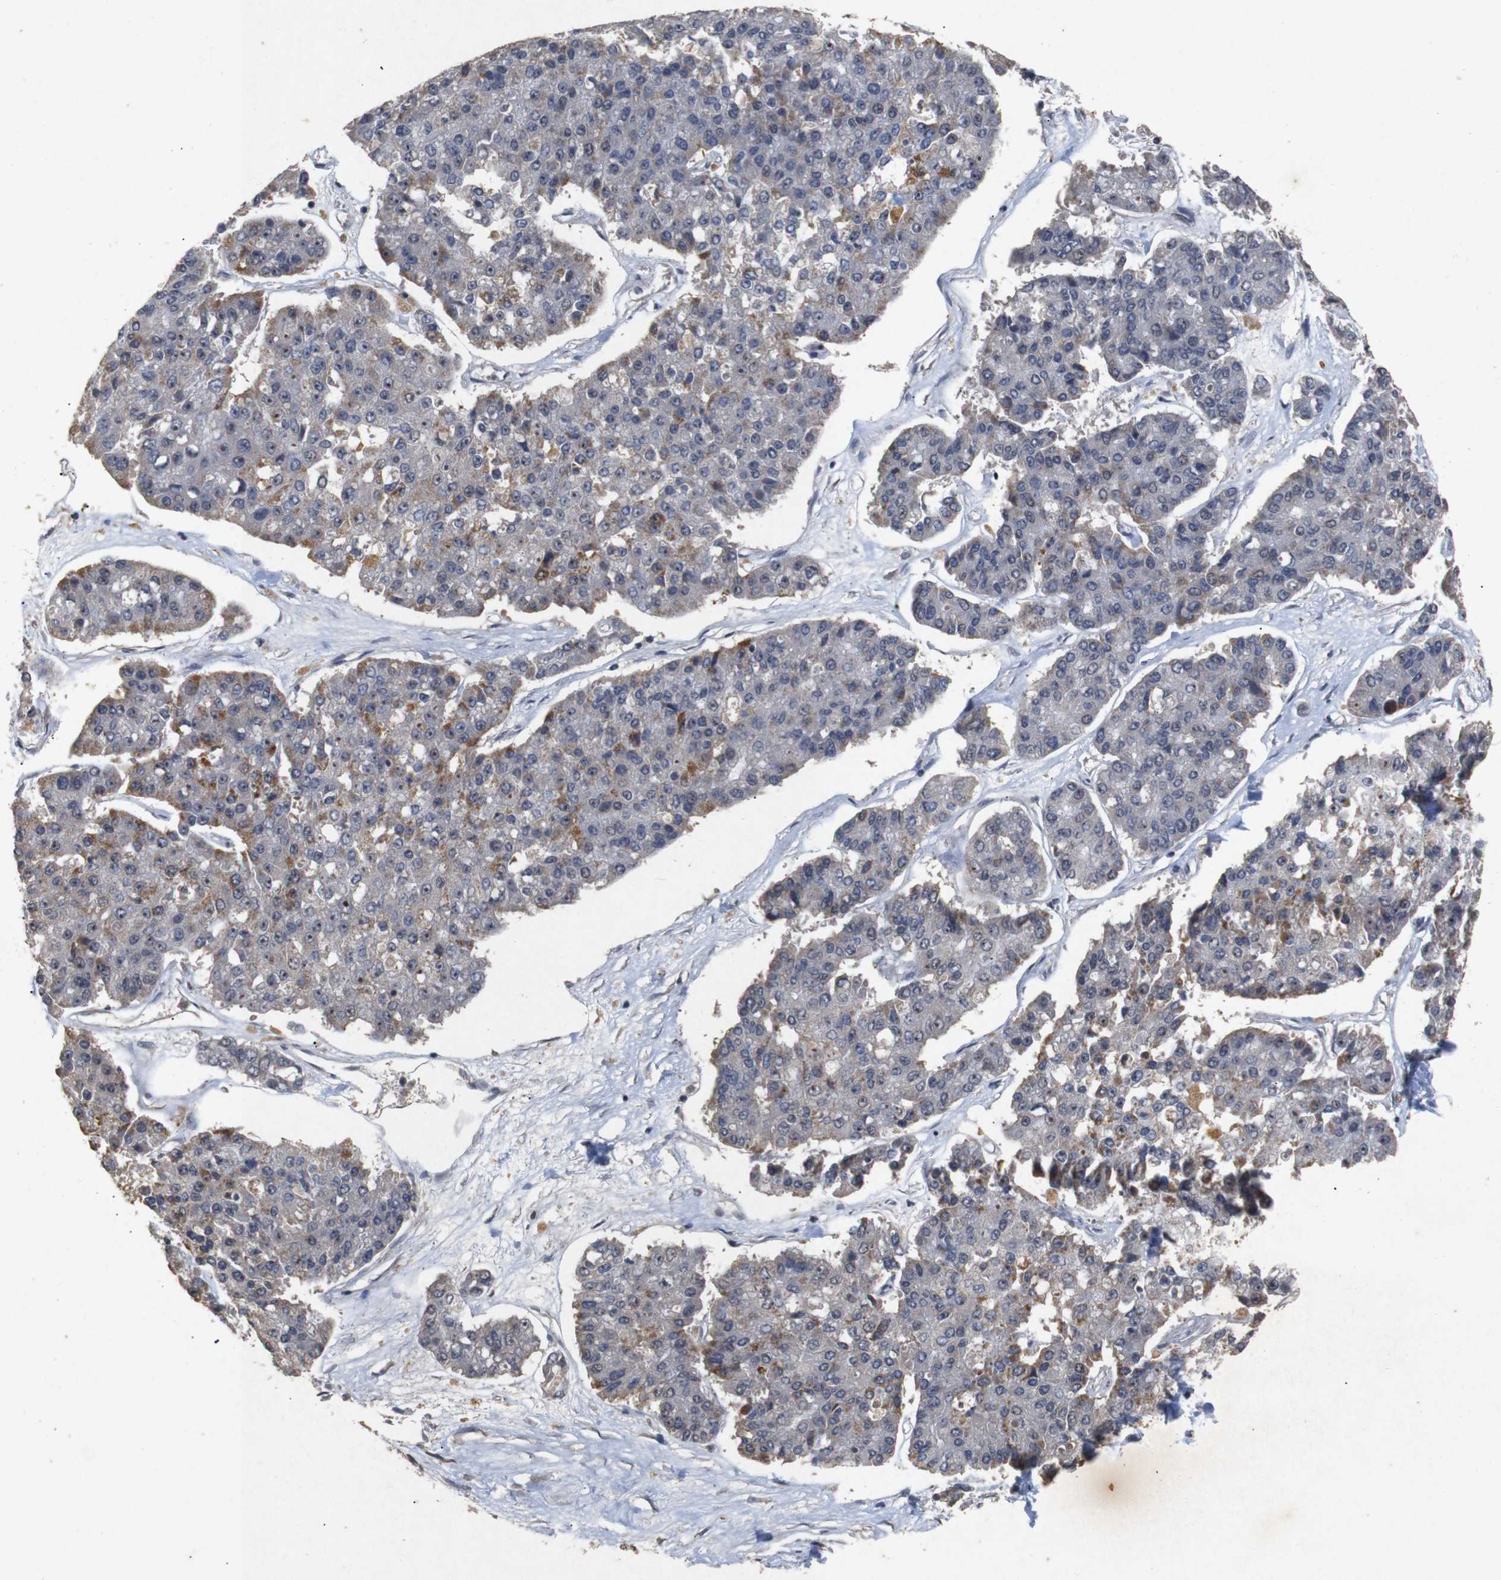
{"staining": {"intensity": "strong", "quantity": "<25%", "location": "cytoplasmic/membranous,nuclear"}, "tissue": "pancreatic cancer", "cell_type": "Tumor cells", "image_type": "cancer", "snomed": [{"axis": "morphology", "description": "Adenocarcinoma, NOS"}, {"axis": "topography", "description": "Pancreas"}], "caption": "Human pancreatic cancer stained with a brown dye reveals strong cytoplasmic/membranous and nuclear positive positivity in about <25% of tumor cells.", "gene": "PARN", "patient": {"sex": "male", "age": 50}}